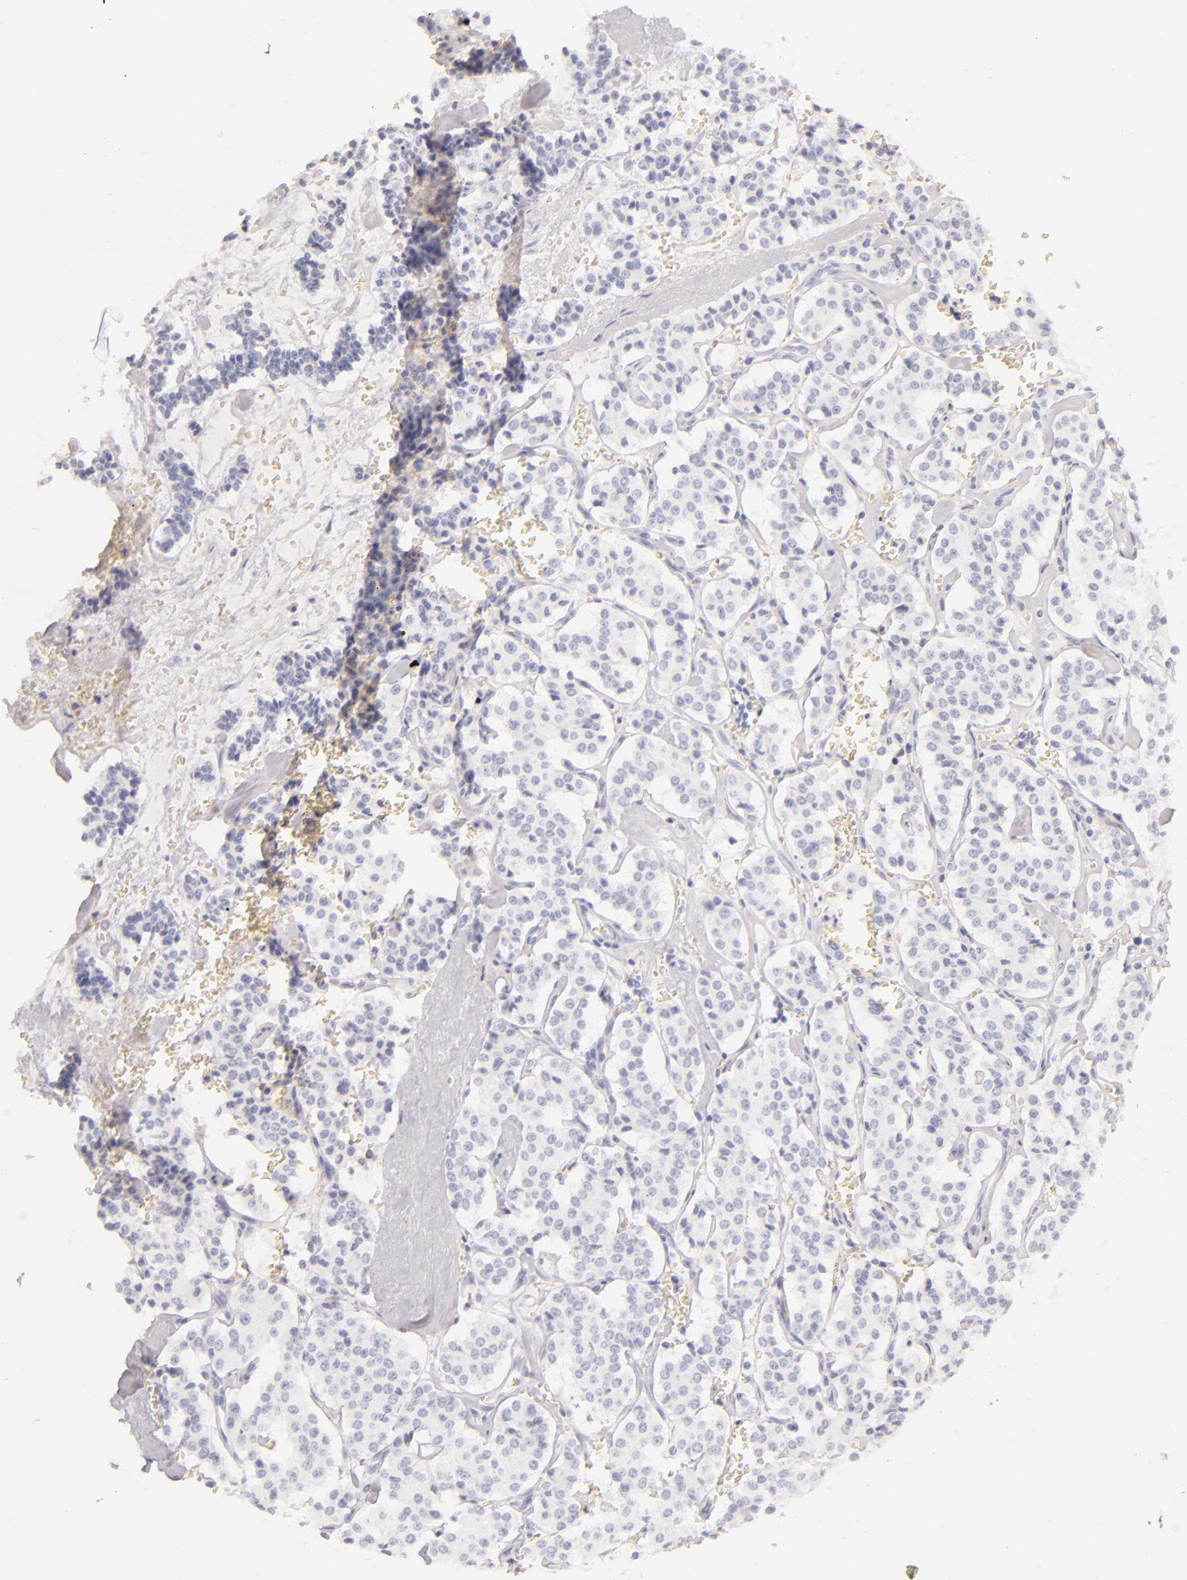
{"staining": {"intensity": "negative", "quantity": "none", "location": "none"}, "tissue": "carcinoid", "cell_type": "Tumor cells", "image_type": "cancer", "snomed": [{"axis": "morphology", "description": "Carcinoid, malignant, NOS"}, {"axis": "topography", "description": "Bronchus"}], "caption": "Carcinoid was stained to show a protein in brown. There is no significant expression in tumor cells.", "gene": "FABP1", "patient": {"sex": "male", "age": 55}}